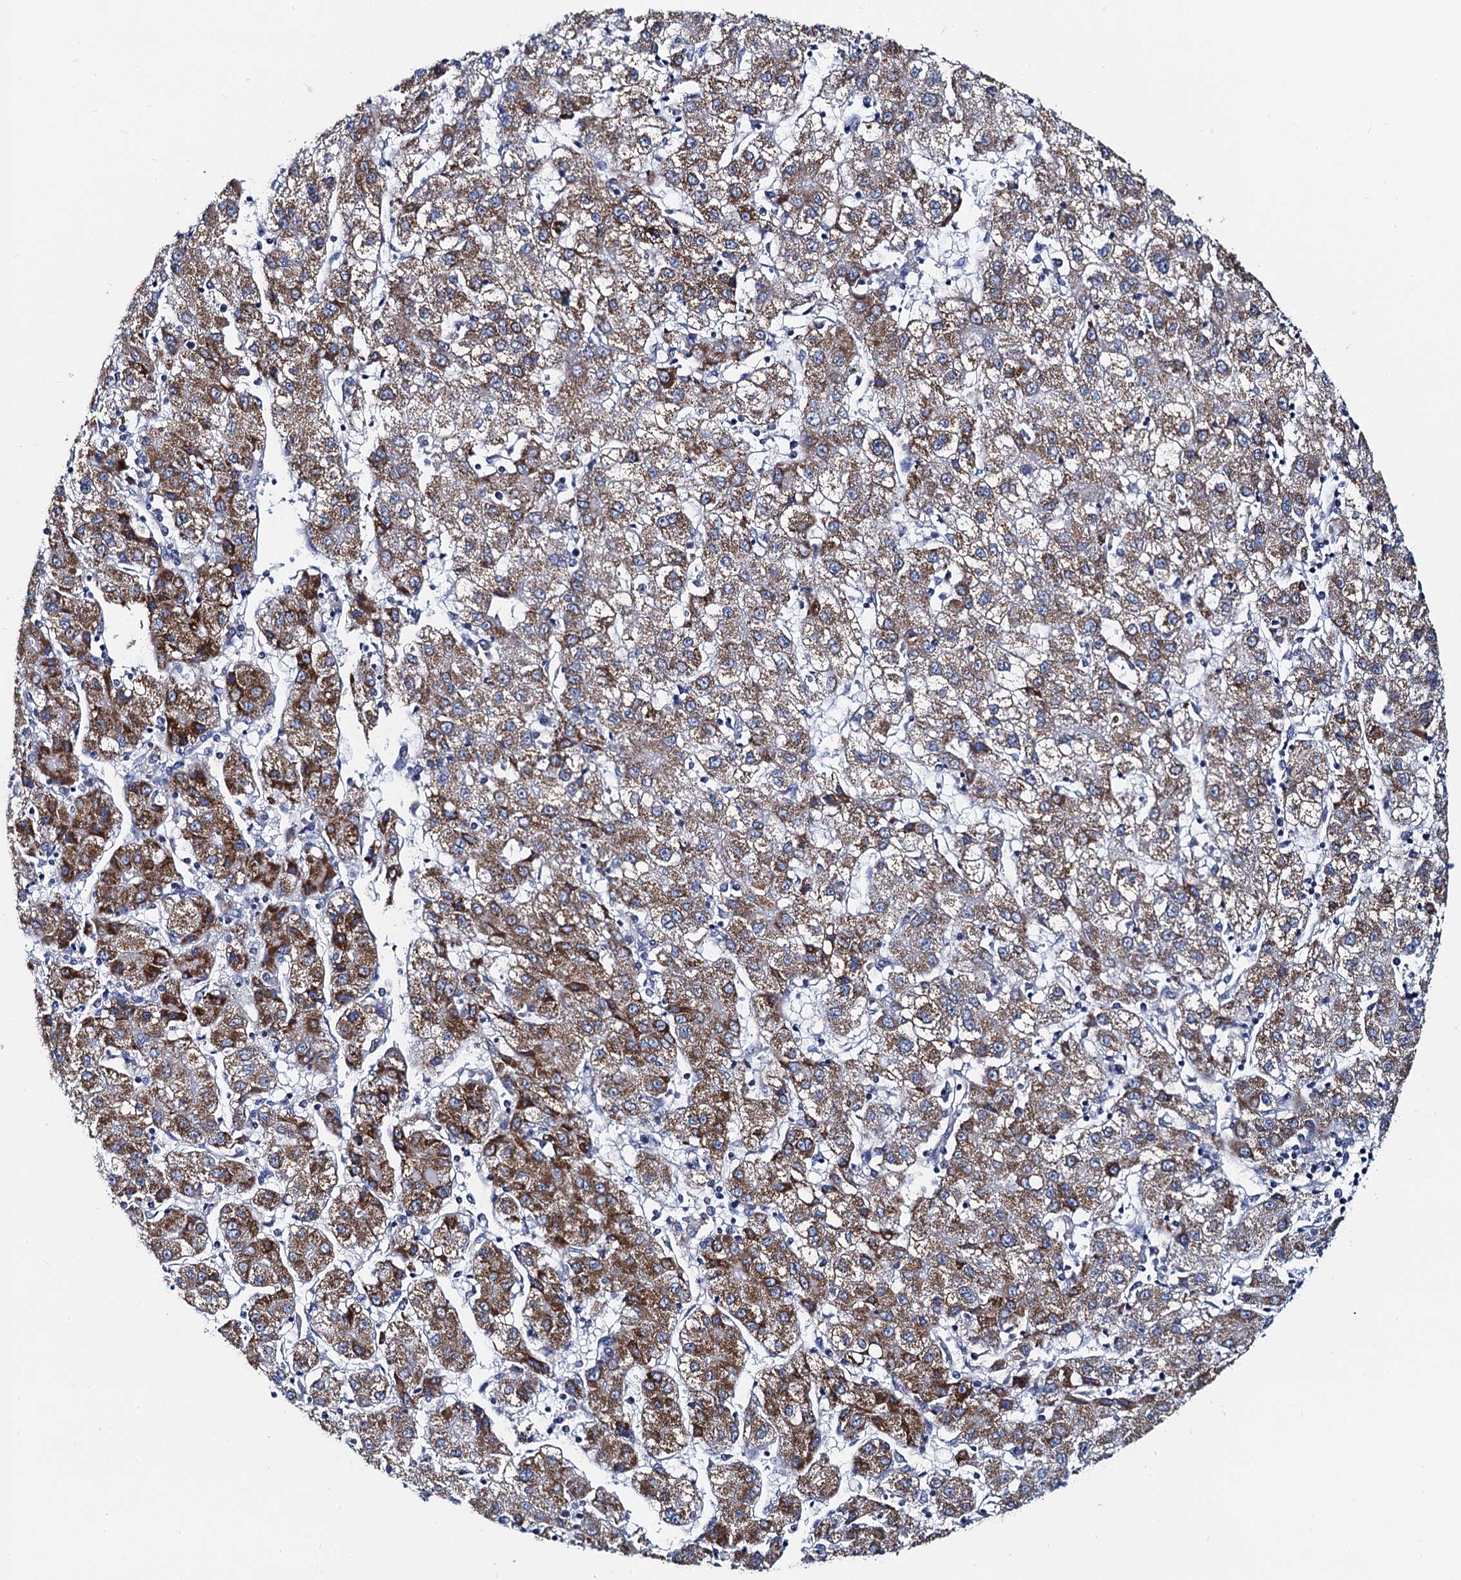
{"staining": {"intensity": "strong", "quantity": ">75%", "location": "cytoplasmic/membranous"}, "tissue": "liver cancer", "cell_type": "Tumor cells", "image_type": "cancer", "snomed": [{"axis": "morphology", "description": "Carcinoma, Hepatocellular, NOS"}, {"axis": "topography", "description": "Liver"}], "caption": "Protein staining of hepatocellular carcinoma (liver) tissue exhibits strong cytoplasmic/membranous staining in approximately >75% of tumor cells. The staining was performed using DAB to visualize the protein expression in brown, while the nuclei were stained in blue with hematoxylin (Magnification: 20x).", "gene": "ACADSB", "patient": {"sex": "male", "age": 72}}